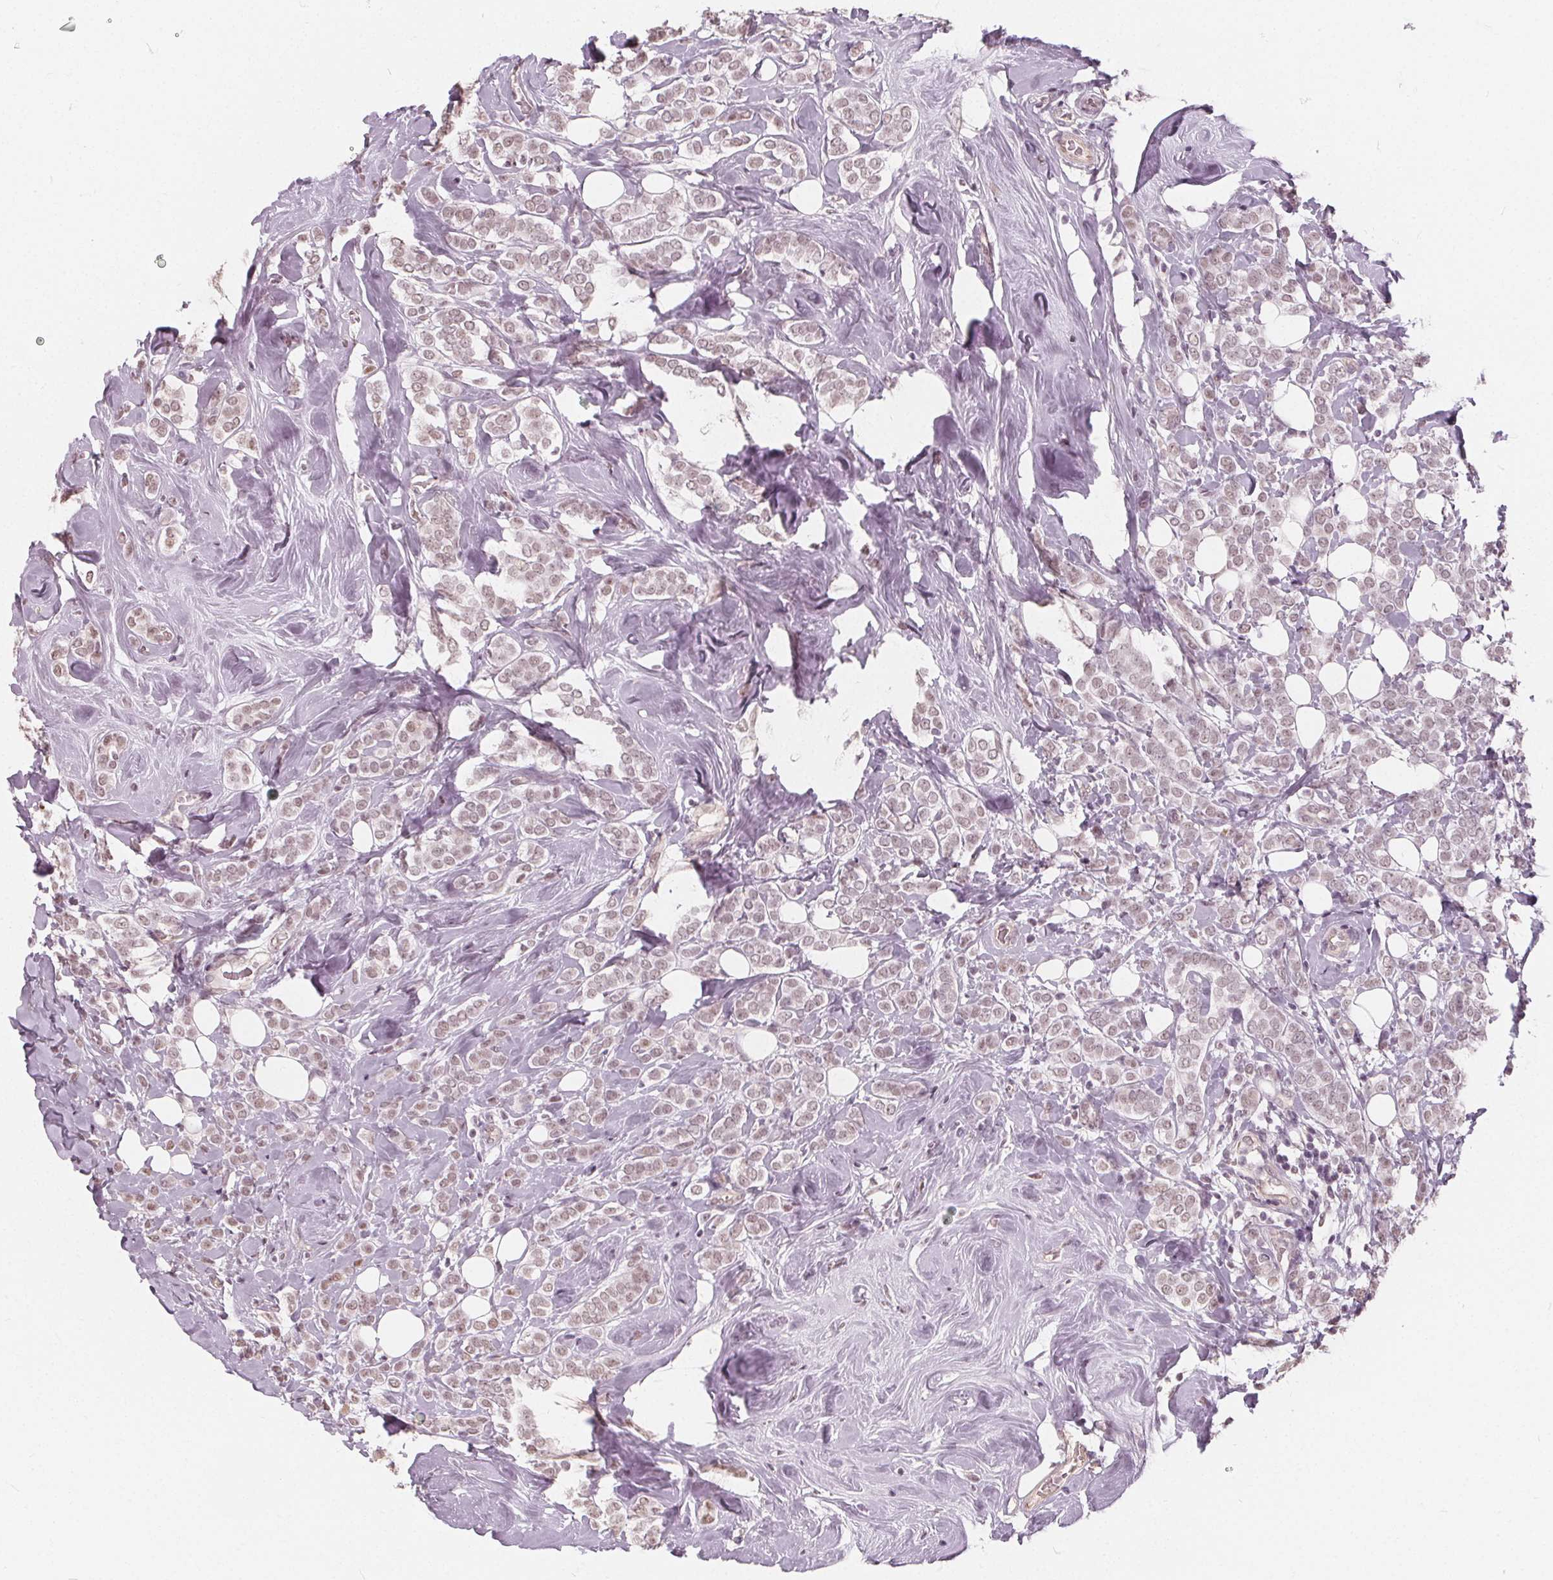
{"staining": {"intensity": "weak", "quantity": ">75%", "location": "nuclear"}, "tissue": "breast cancer", "cell_type": "Tumor cells", "image_type": "cancer", "snomed": [{"axis": "morphology", "description": "Lobular carcinoma"}, {"axis": "topography", "description": "Breast"}], "caption": "An image of human breast lobular carcinoma stained for a protein shows weak nuclear brown staining in tumor cells.", "gene": "NUP210L", "patient": {"sex": "female", "age": 49}}